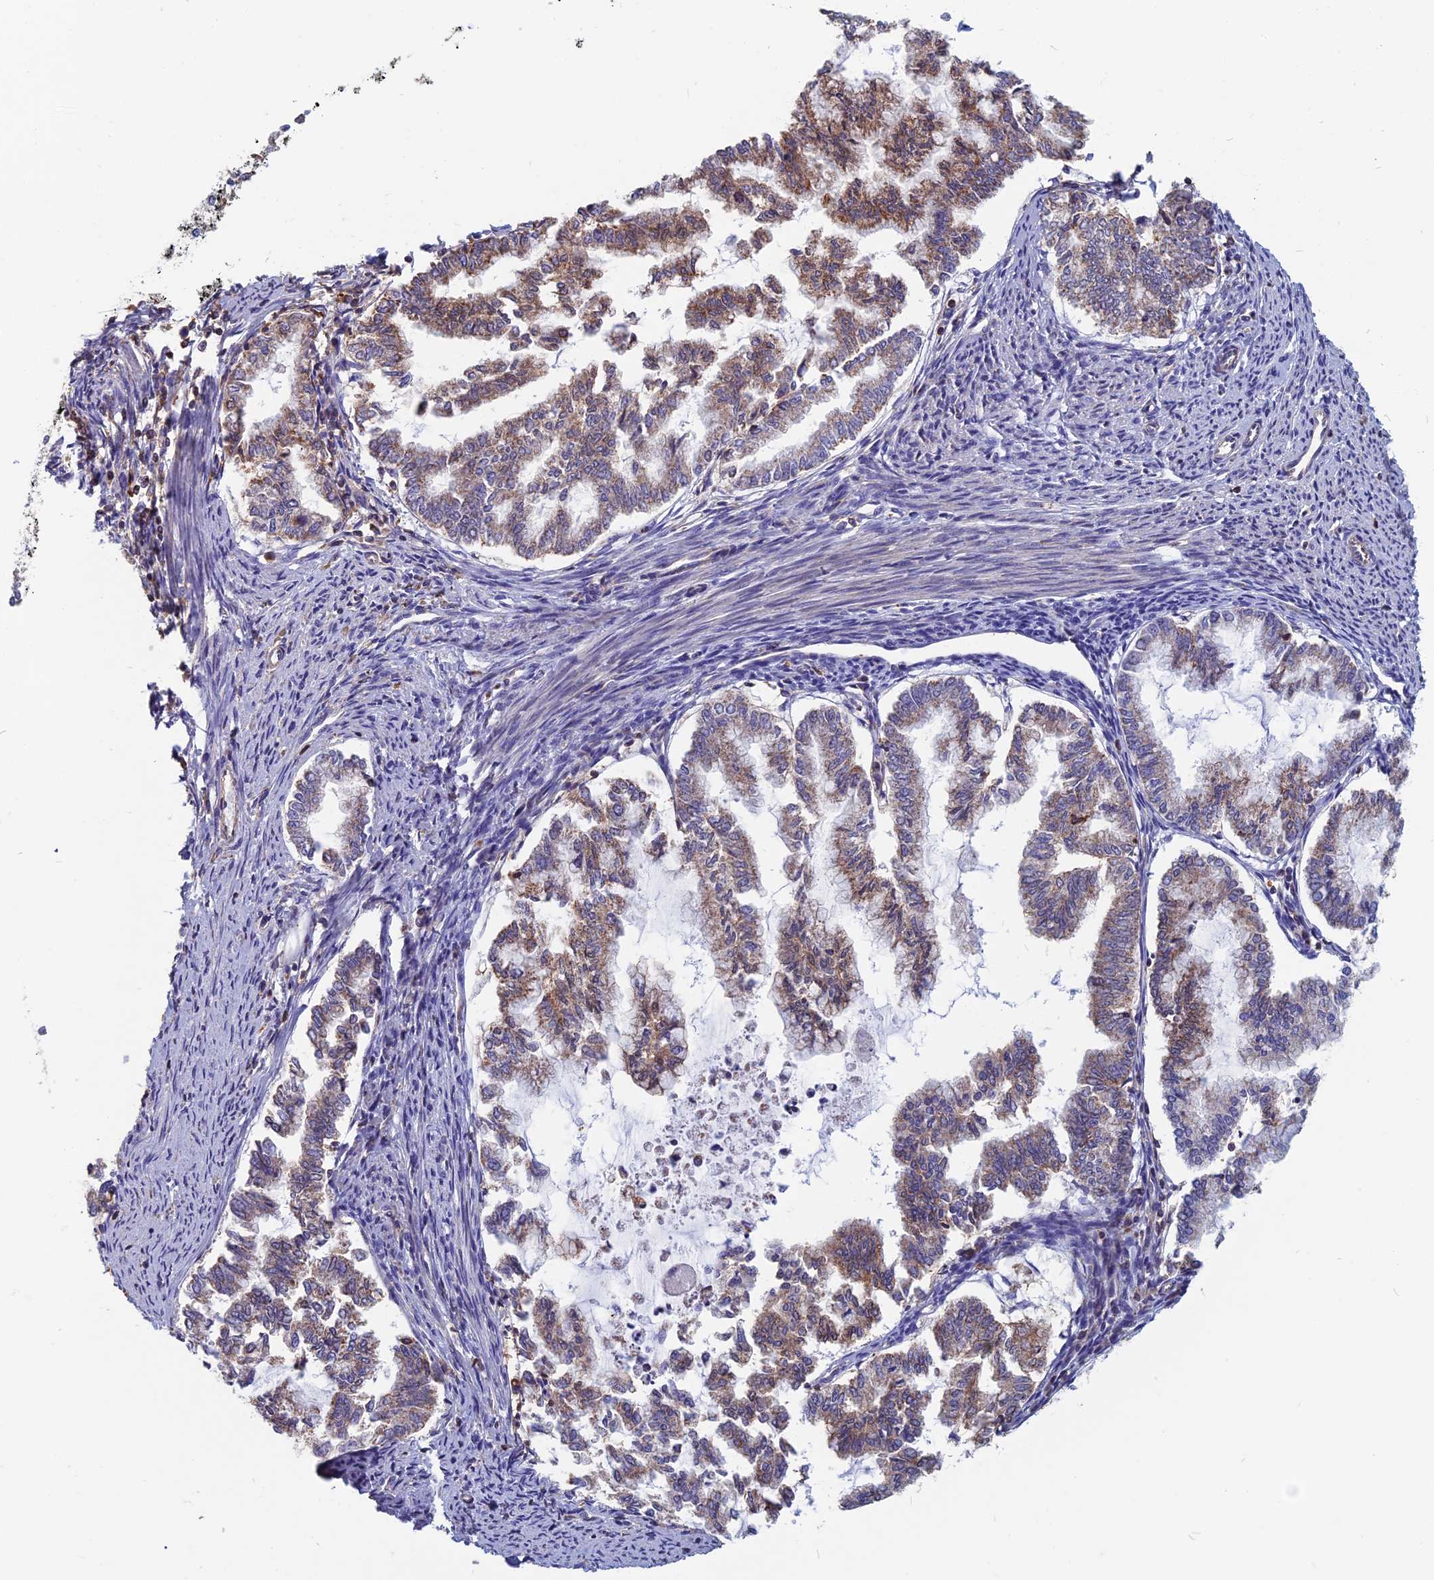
{"staining": {"intensity": "moderate", "quantity": "25%-75%", "location": "cytoplasmic/membranous"}, "tissue": "endometrial cancer", "cell_type": "Tumor cells", "image_type": "cancer", "snomed": [{"axis": "morphology", "description": "Adenocarcinoma, NOS"}, {"axis": "topography", "description": "Endometrium"}], "caption": "Moderate cytoplasmic/membranous protein staining is present in approximately 25%-75% of tumor cells in endometrial cancer. The staining was performed using DAB, with brown indicating positive protein expression. Nuclei are stained blue with hematoxylin.", "gene": "HSD17B8", "patient": {"sex": "female", "age": 79}}